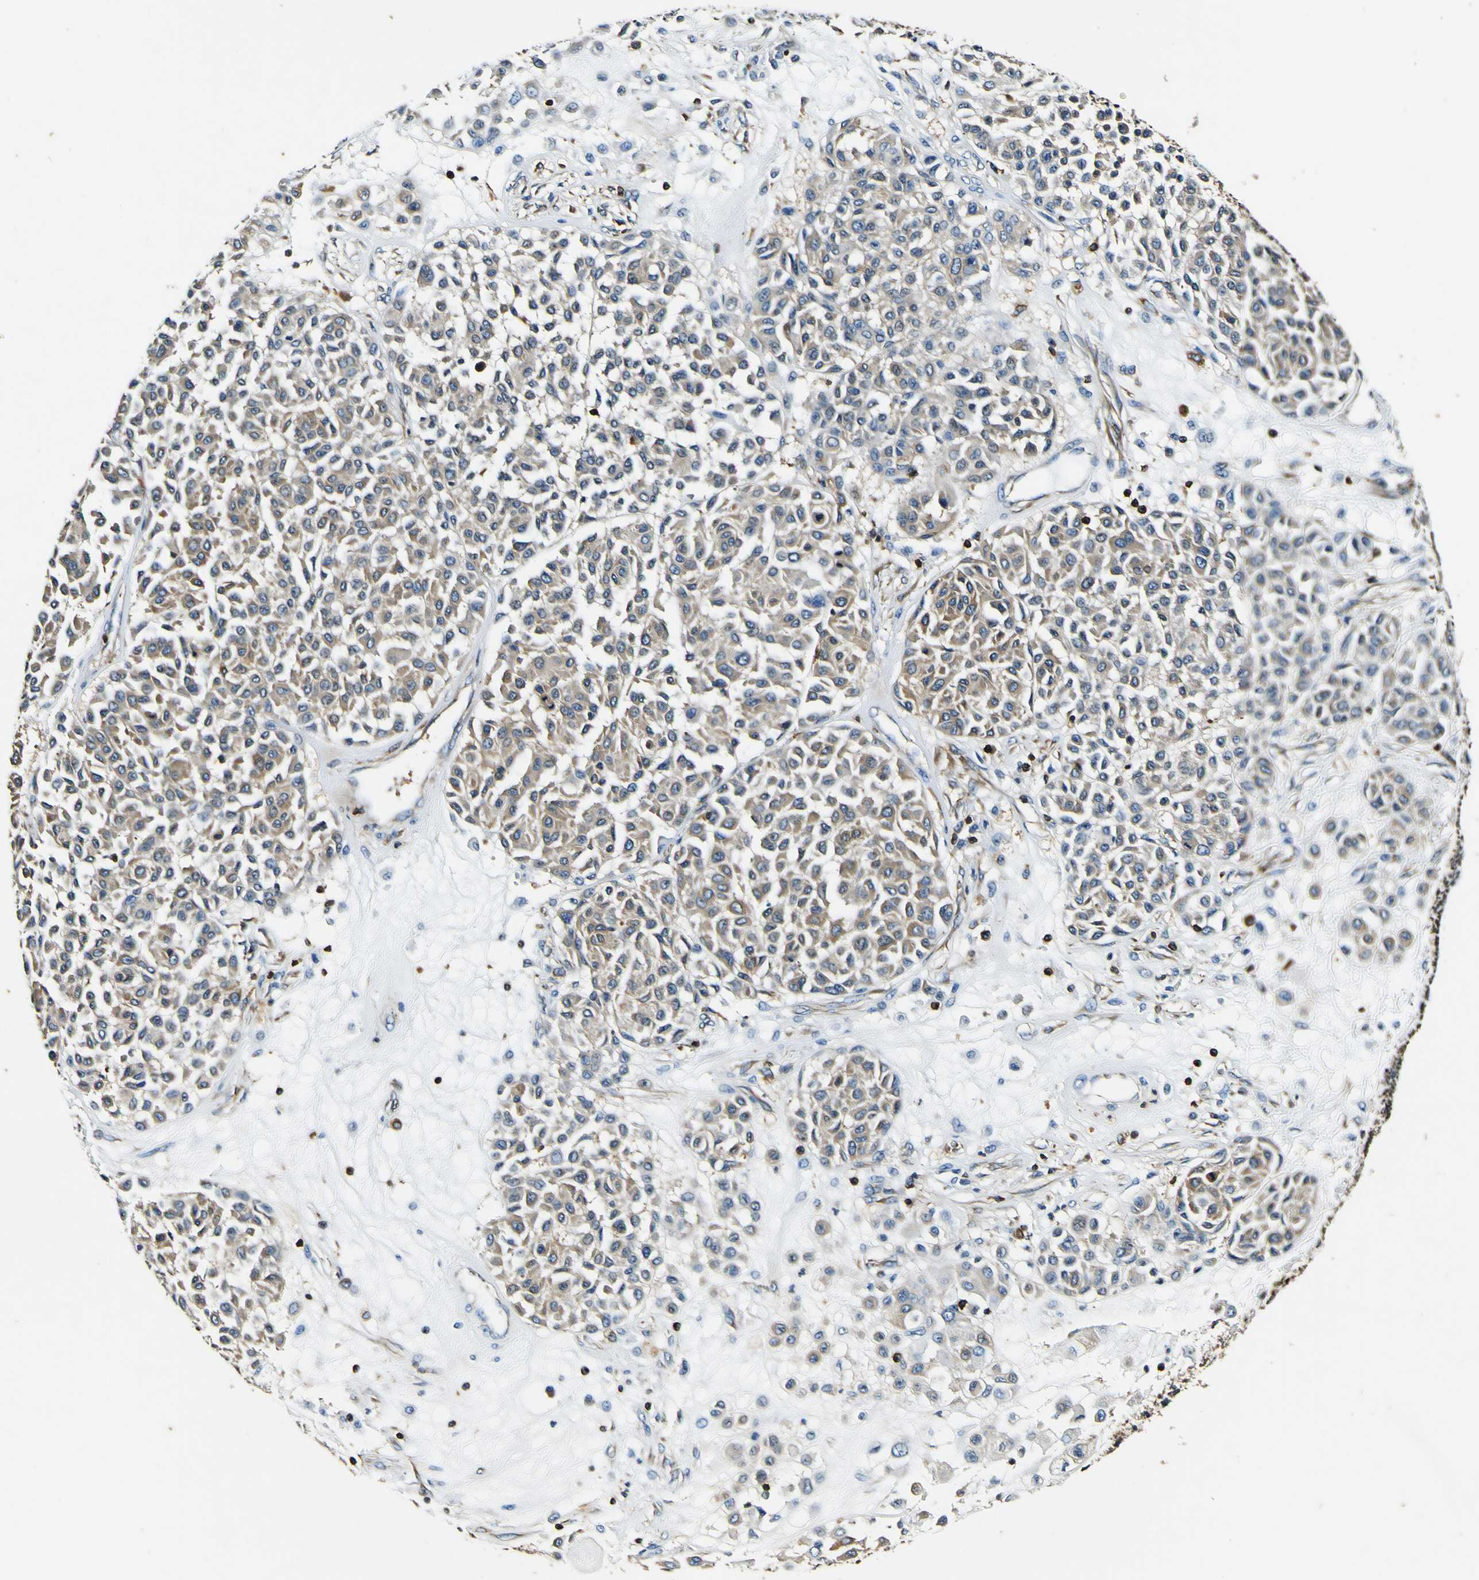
{"staining": {"intensity": "weak", "quantity": ">75%", "location": "cytoplasmic/membranous"}, "tissue": "melanoma", "cell_type": "Tumor cells", "image_type": "cancer", "snomed": [{"axis": "morphology", "description": "Malignant melanoma, Metastatic site"}, {"axis": "topography", "description": "Soft tissue"}], "caption": "Protein expression analysis of human melanoma reveals weak cytoplasmic/membranous staining in approximately >75% of tumor cells.", "gene": "RHOT2", "patient": {"sex": "male", "age": 41}}